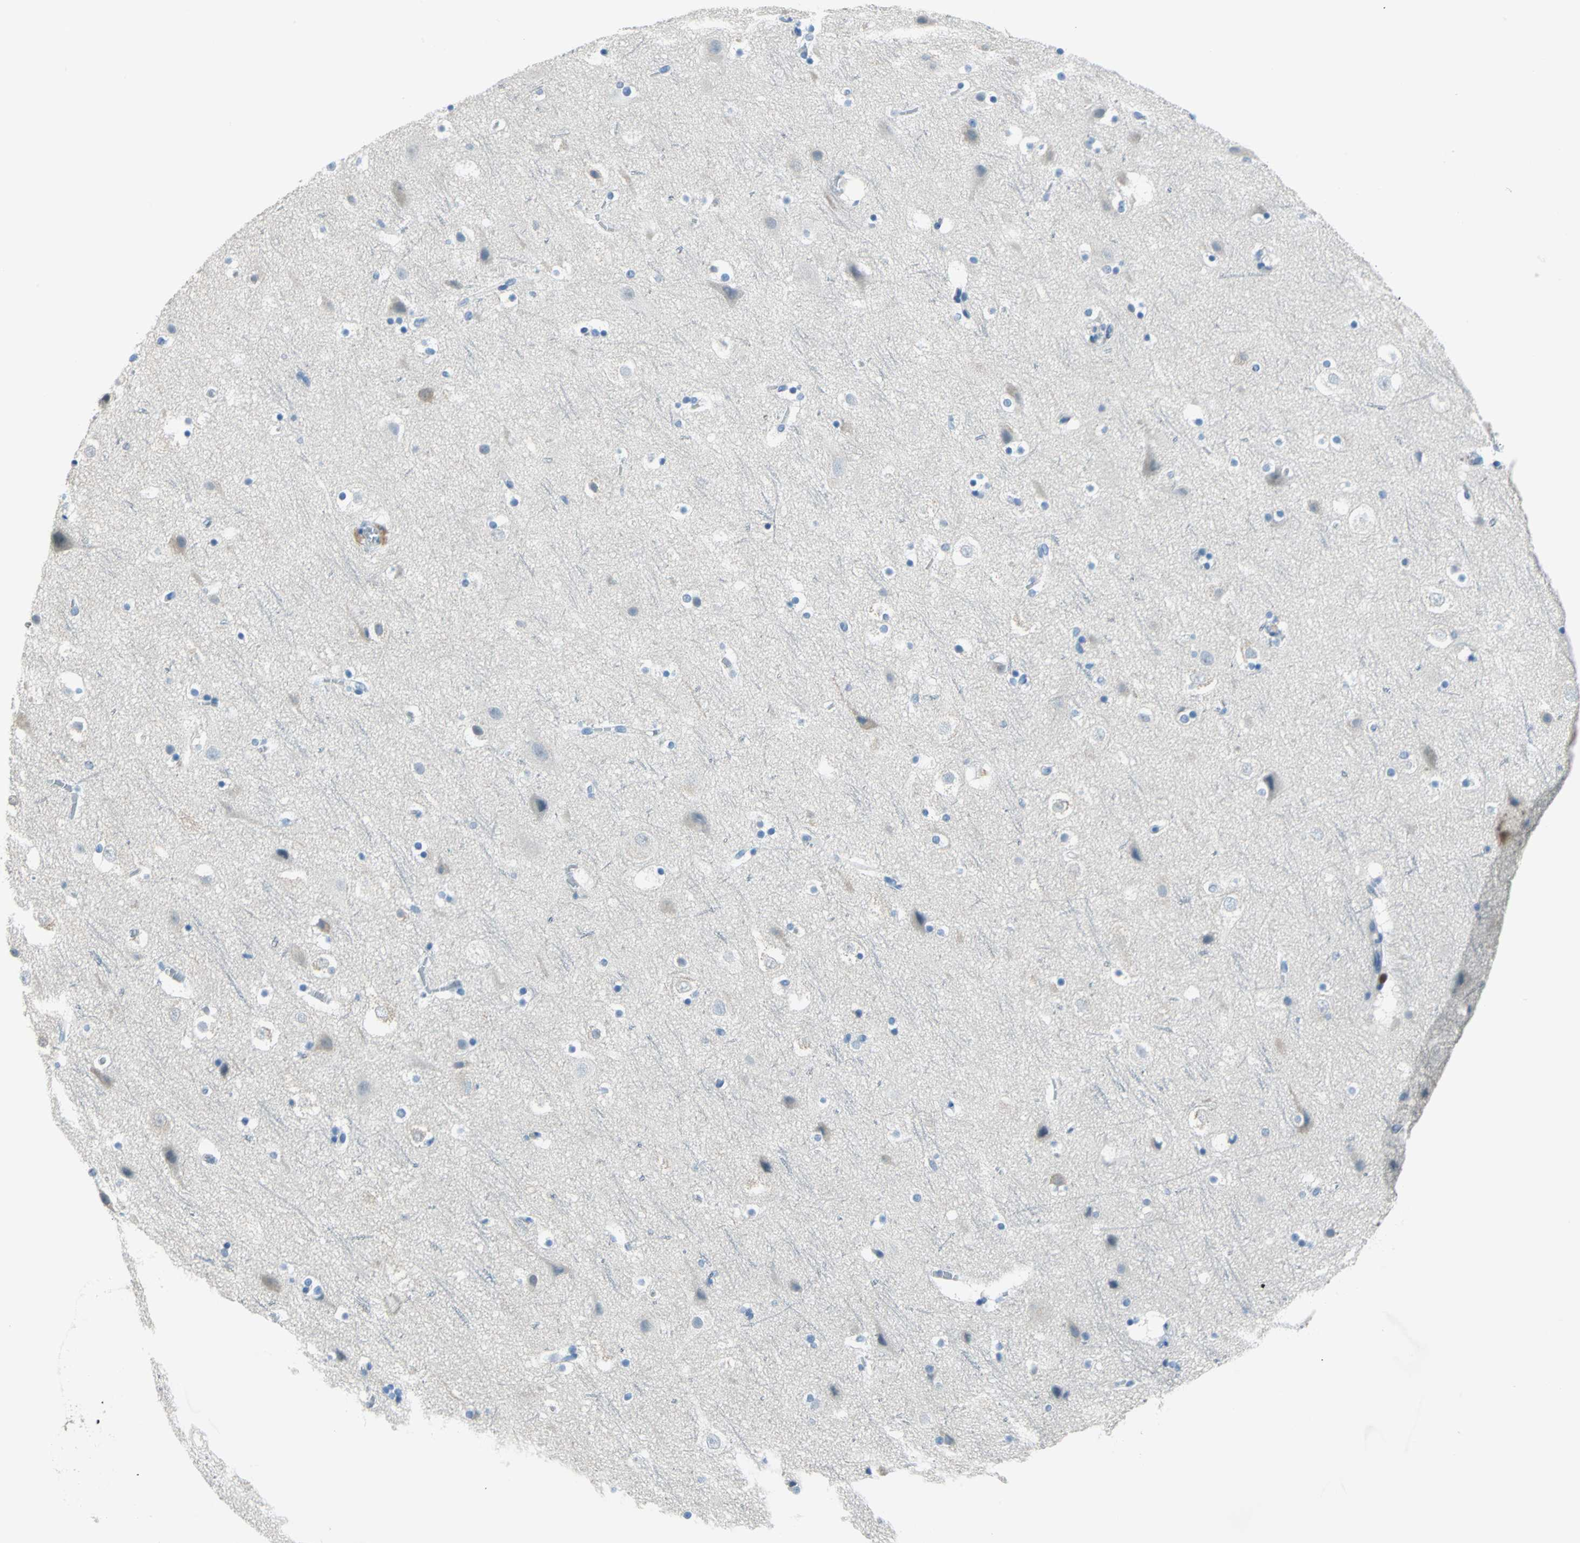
{"staining": {"intensity": "negative", "quantity": "none", "location": "none"}, "tissue": "cerebral cortex", "cell_type": "Endothelial cells", "image_type": "normal", "snomed": [{"axis": "morphology", "description": "Normal tissue, NOS"}, {"axis": "topography", "description": "Cerebral cortex"}], "caption": "Protein analysis of normal cerebral cortex reveals no significant staining in endothelial cells.", "gene": "MUC4", "patient": {"sex": "male", "age": 45}}